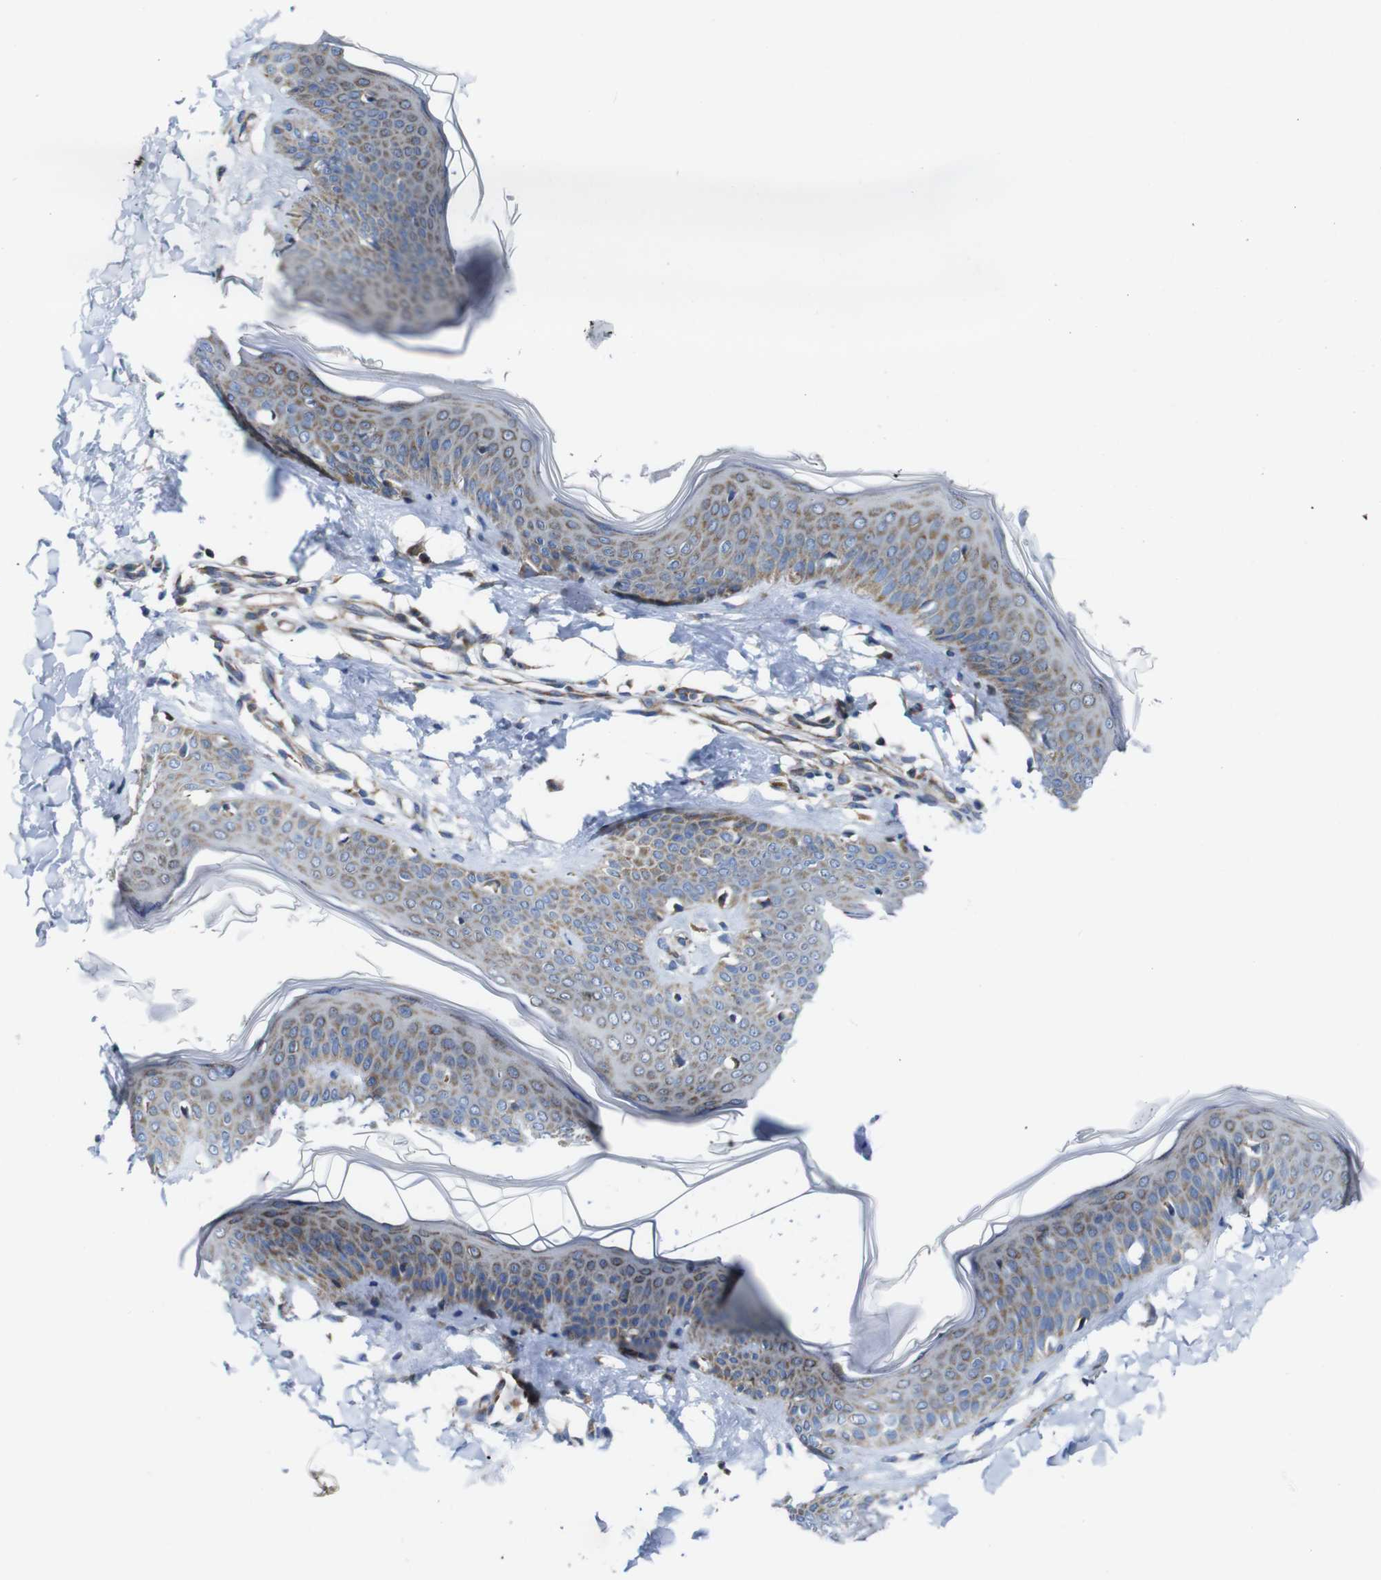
{"staining": {"intensity": "moderate", "quantity": ">75%", "location": "cytoplasmic/membranous"}, "tissue": "skin", "cell_type": "Fibroblasts", "image_type": "normal", "snomed": [{"axis": "morphology", "description": "Normal tissue, NOS"}, {"axis": "topography", "description": "Skin"}], "caption": "This is an image of immunohistochemistry (IHC) staining of normal skin, which shows moderate positivity in the cytoplasmic/membranous of fibroblasts.", "gene": "PDCD1LG2", "patient": {"sex": "female", "age": 17}}